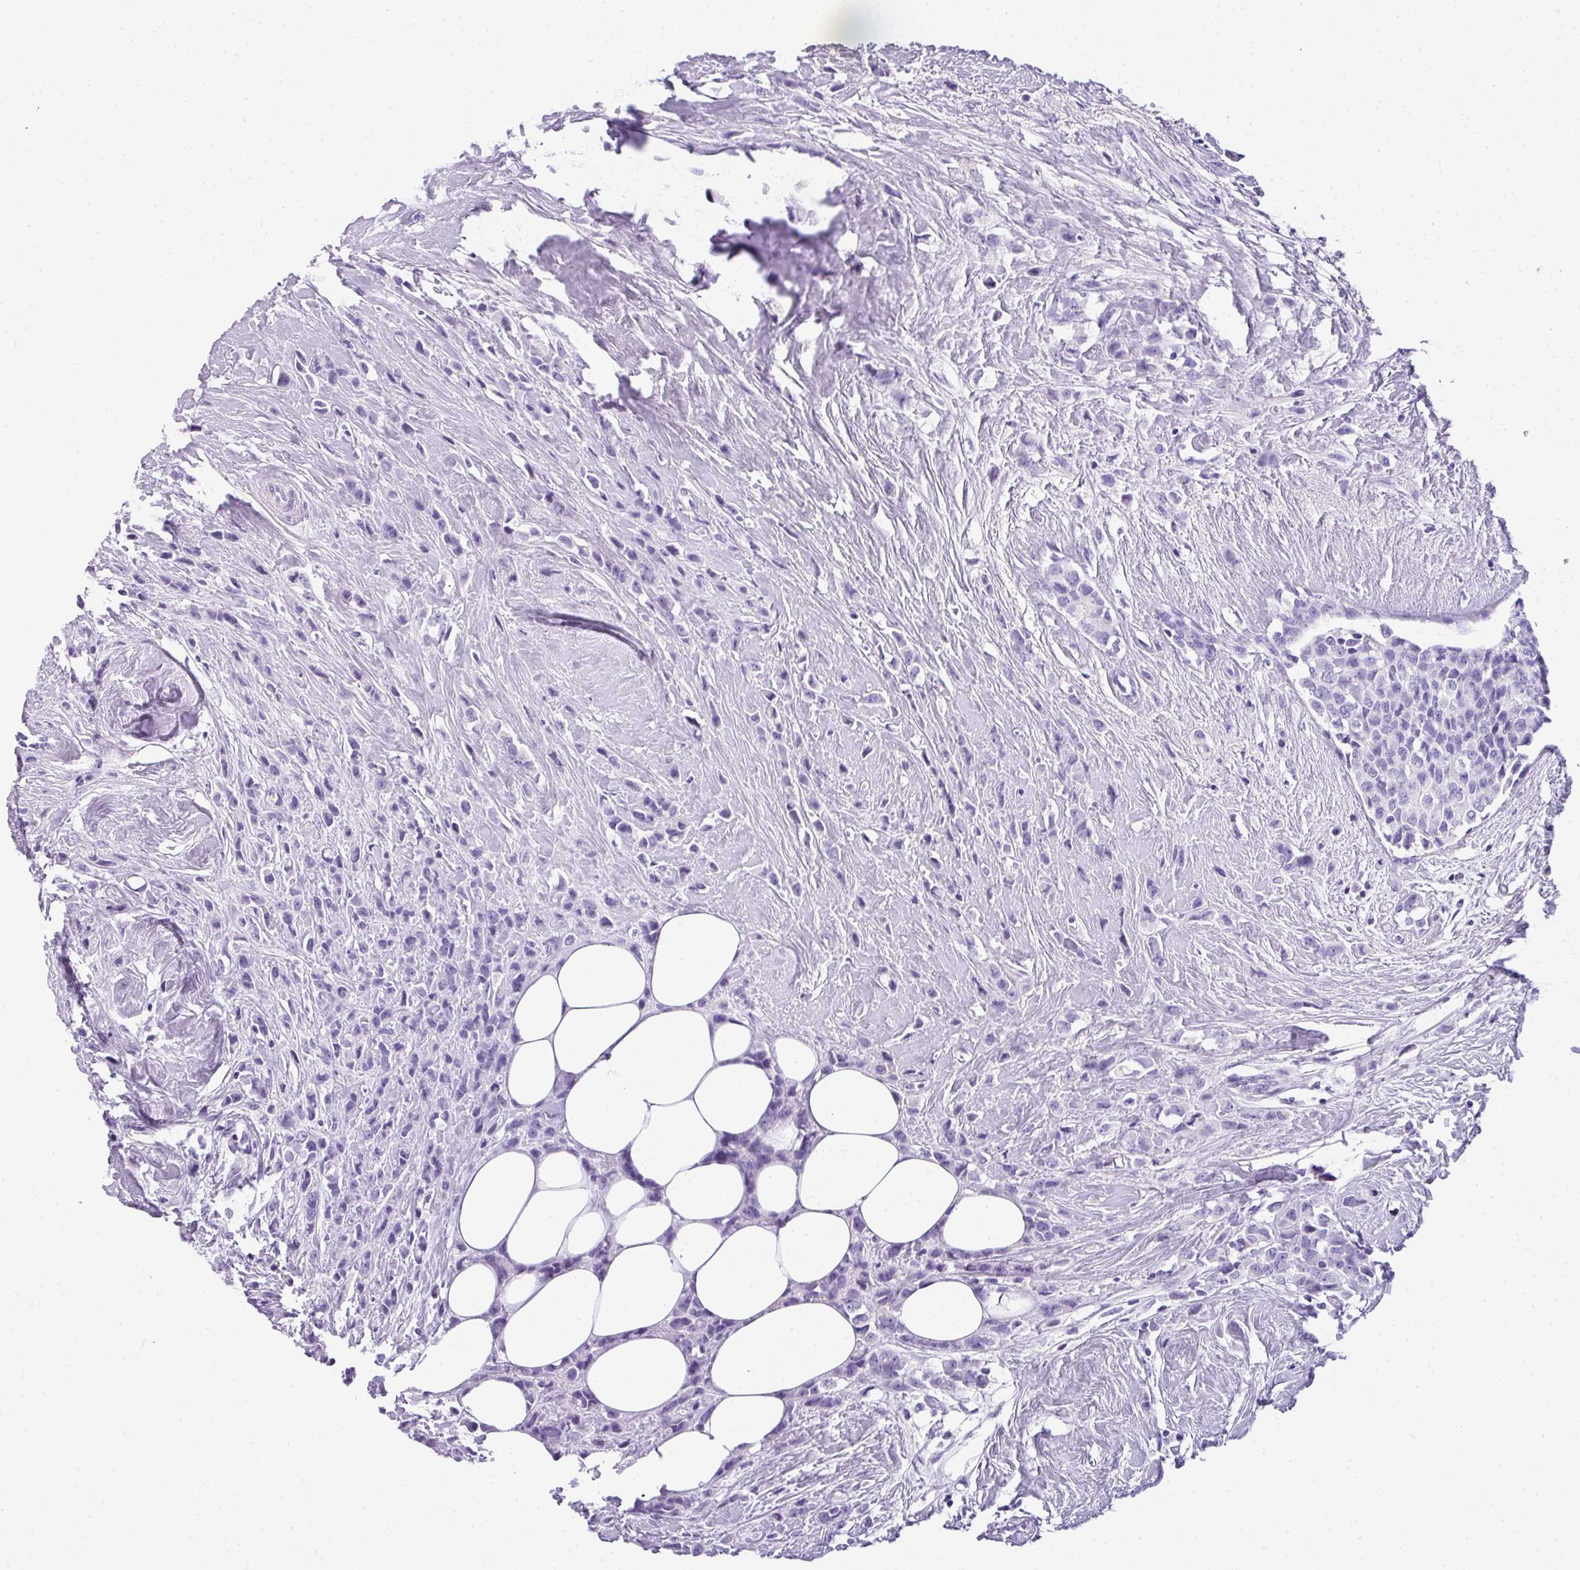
{"staining": {"intensity": "negative", "quantity": "none", "location": "none"}, "tissue": "breast cancer", "cell_type": "Tumor cells", "image_type": "cancer", "snomed": [{"axis": "morphology", "description": "Duct carcinoma"}, {"axis": "topography", "description": "Breast"}], "caption": "Immunohistochemistry photomicrograph of neoplastic tissue: human breast cancer stained with DAB (3,3'-diaminobenzidine) shows no significant protein positivity in tumor cells.", "gene": "MUC21", "patient": {"sex": "female", "age": 80}}